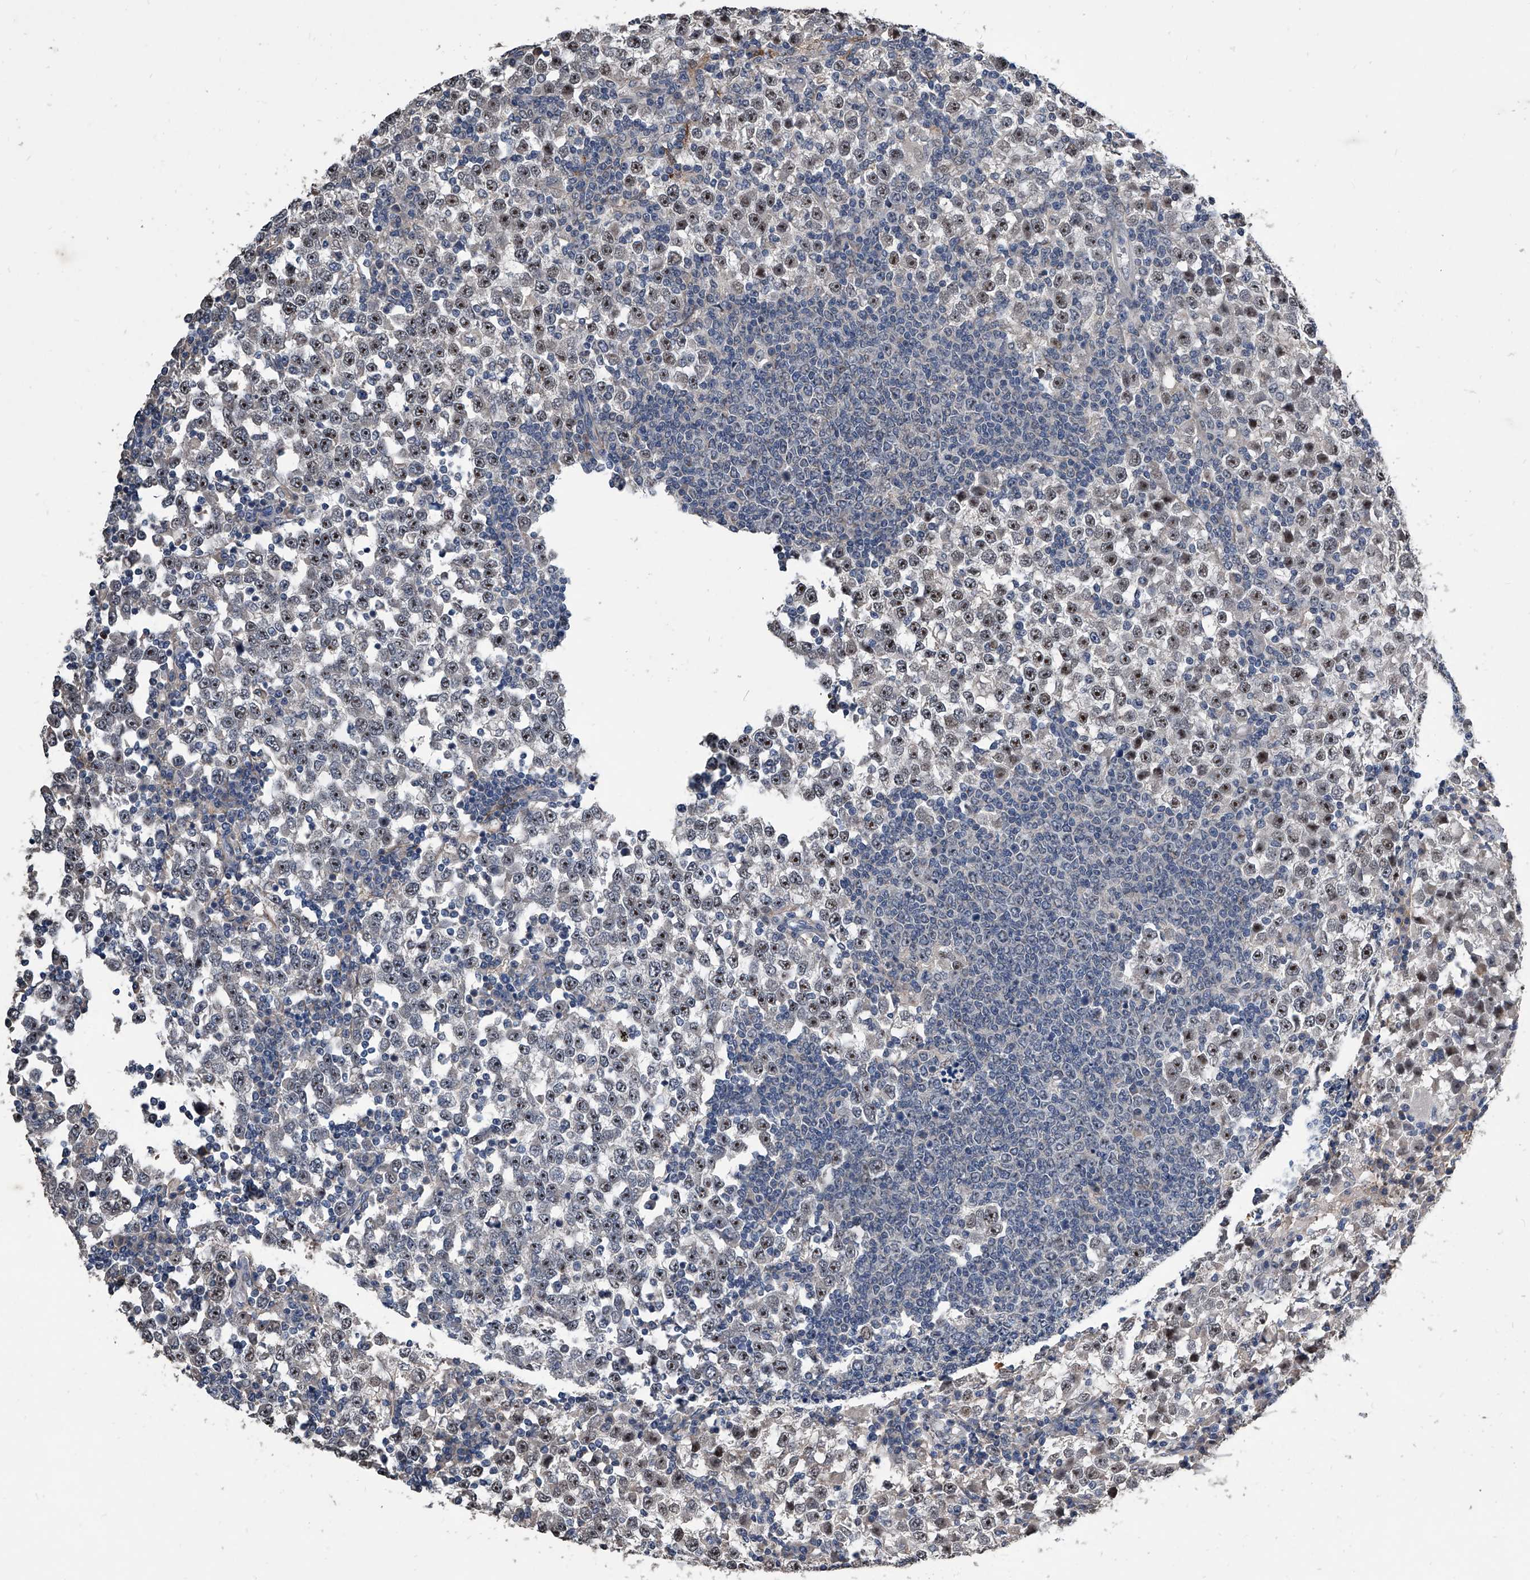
{"staining": {"intensity": "strong", "quantity": "25%-75%", "location": "nuclear"}, "tissue": "testis cancer", "cell_type": "Tumor cells", "image_type": "cancer", "snomed": [{"axis": "morphology", "description": "Seminoma, NOS"}, {"axis": "topography", "description": "Testis"}], "caption": "DAB immunohistochemical staining of human testis seminoma displays strong nuclear protein expression in approximately 25%-75% of tumor cells.", "gene": "PHACTR1", "patient": {"sex": "male", "age": 65}}